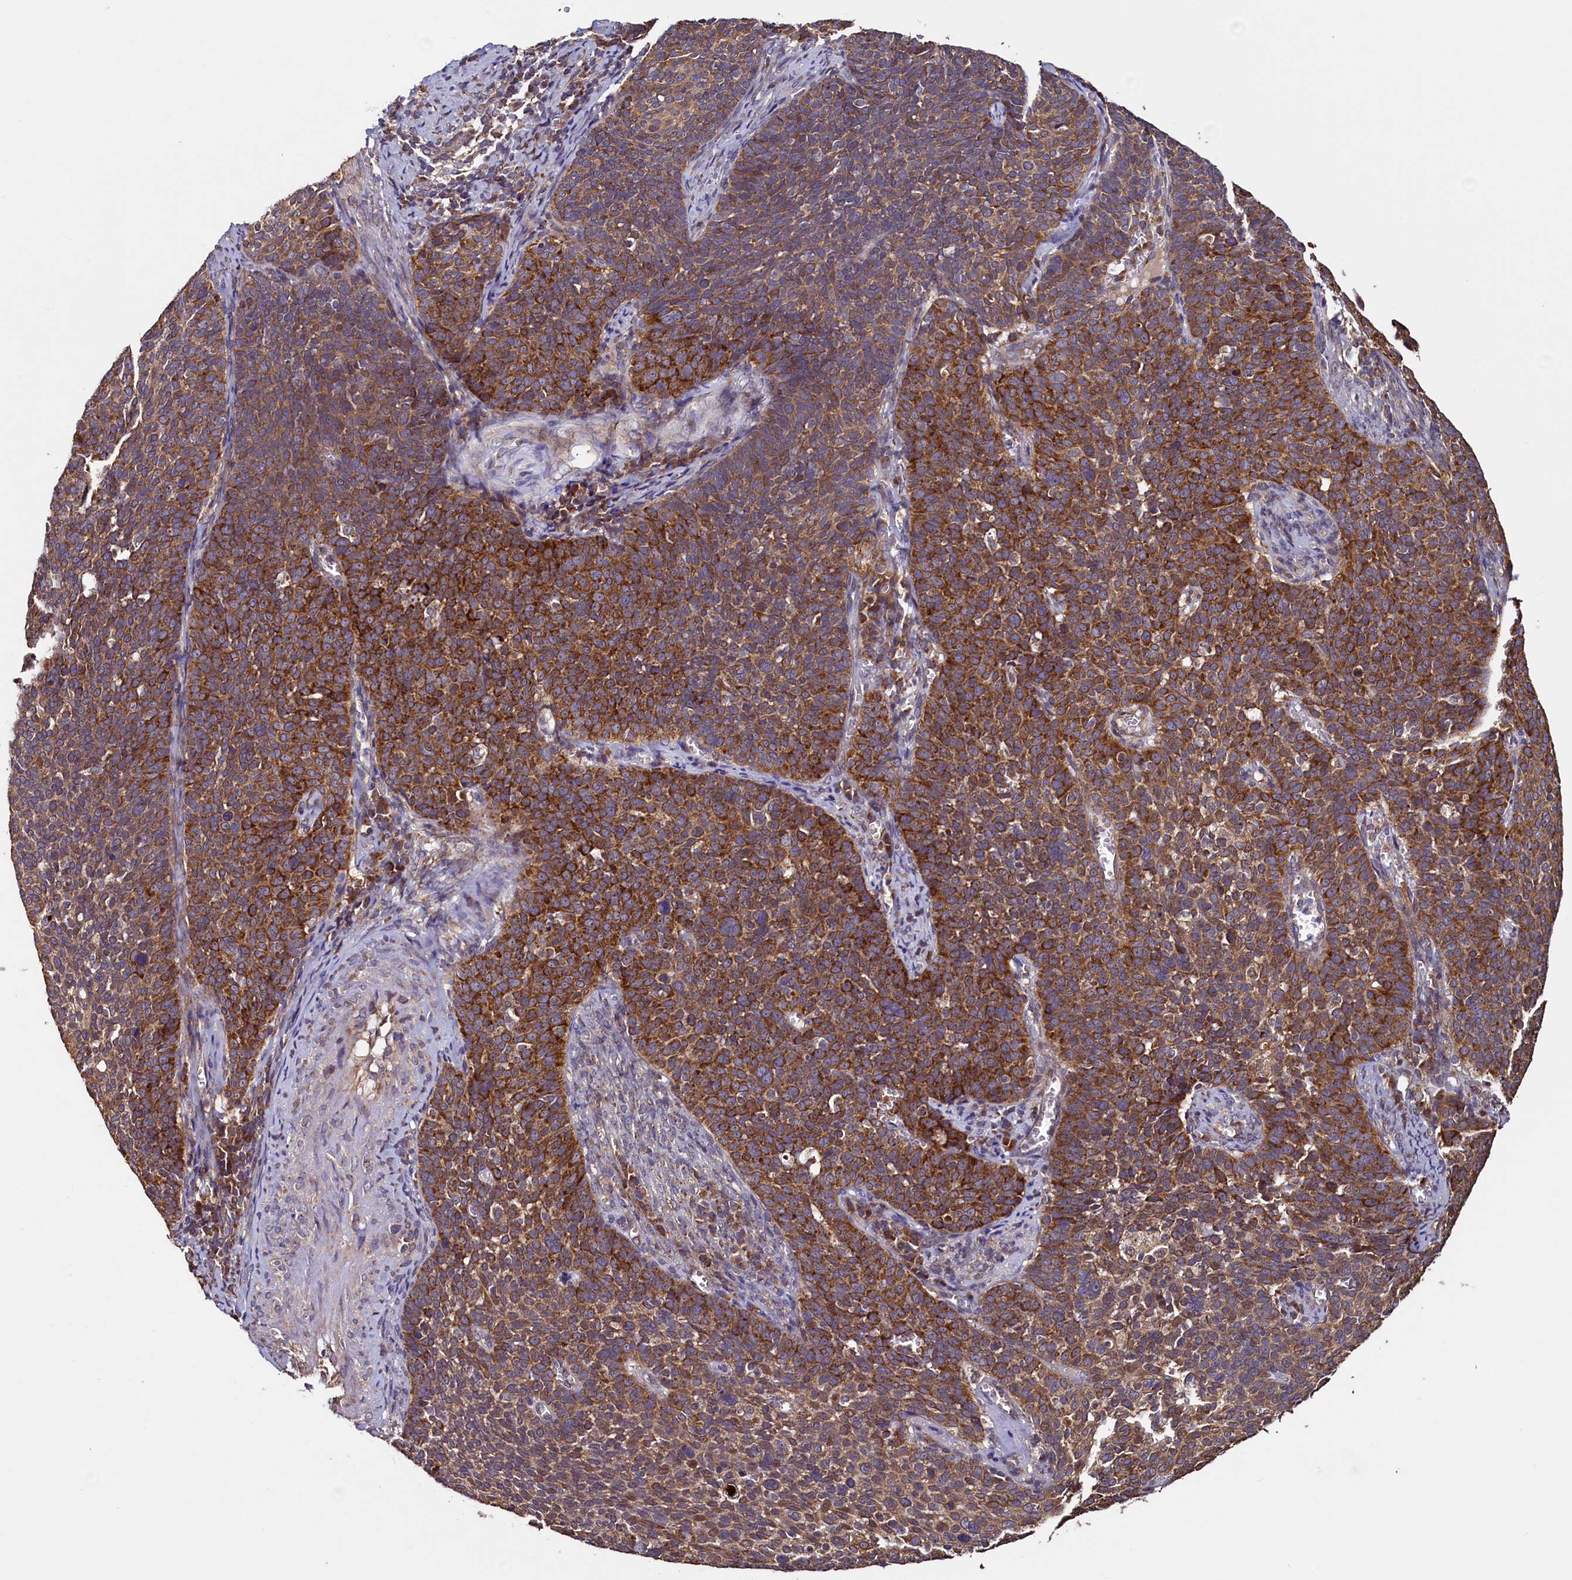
{"staining": {"intensity": "moderate", "quantity": ">75%", "location": "cytoplasmic/membranous"}, "tissue": "cervical cancer", "cell_type": "Tumor cells", "image_type": "cancer", "snomed": [{"axis": "morphology", "description": "Normal tissue, NOS"}, {"axis": "morphology", "description": "Squamous cell carcinoma, NOS"}, {"axis": "topography", "description": "Cervix"}], "caption": "DAB (3,3'-diaminobenzidine) immunohistochemical staining of human cervical cancer (squamous cell carcinoma) shows moderate cytoplasmic/membranous protein expression in about >75% of tumor cells.", "gene": "RBFA", "patient": {"sex": "female", "age": 39}}